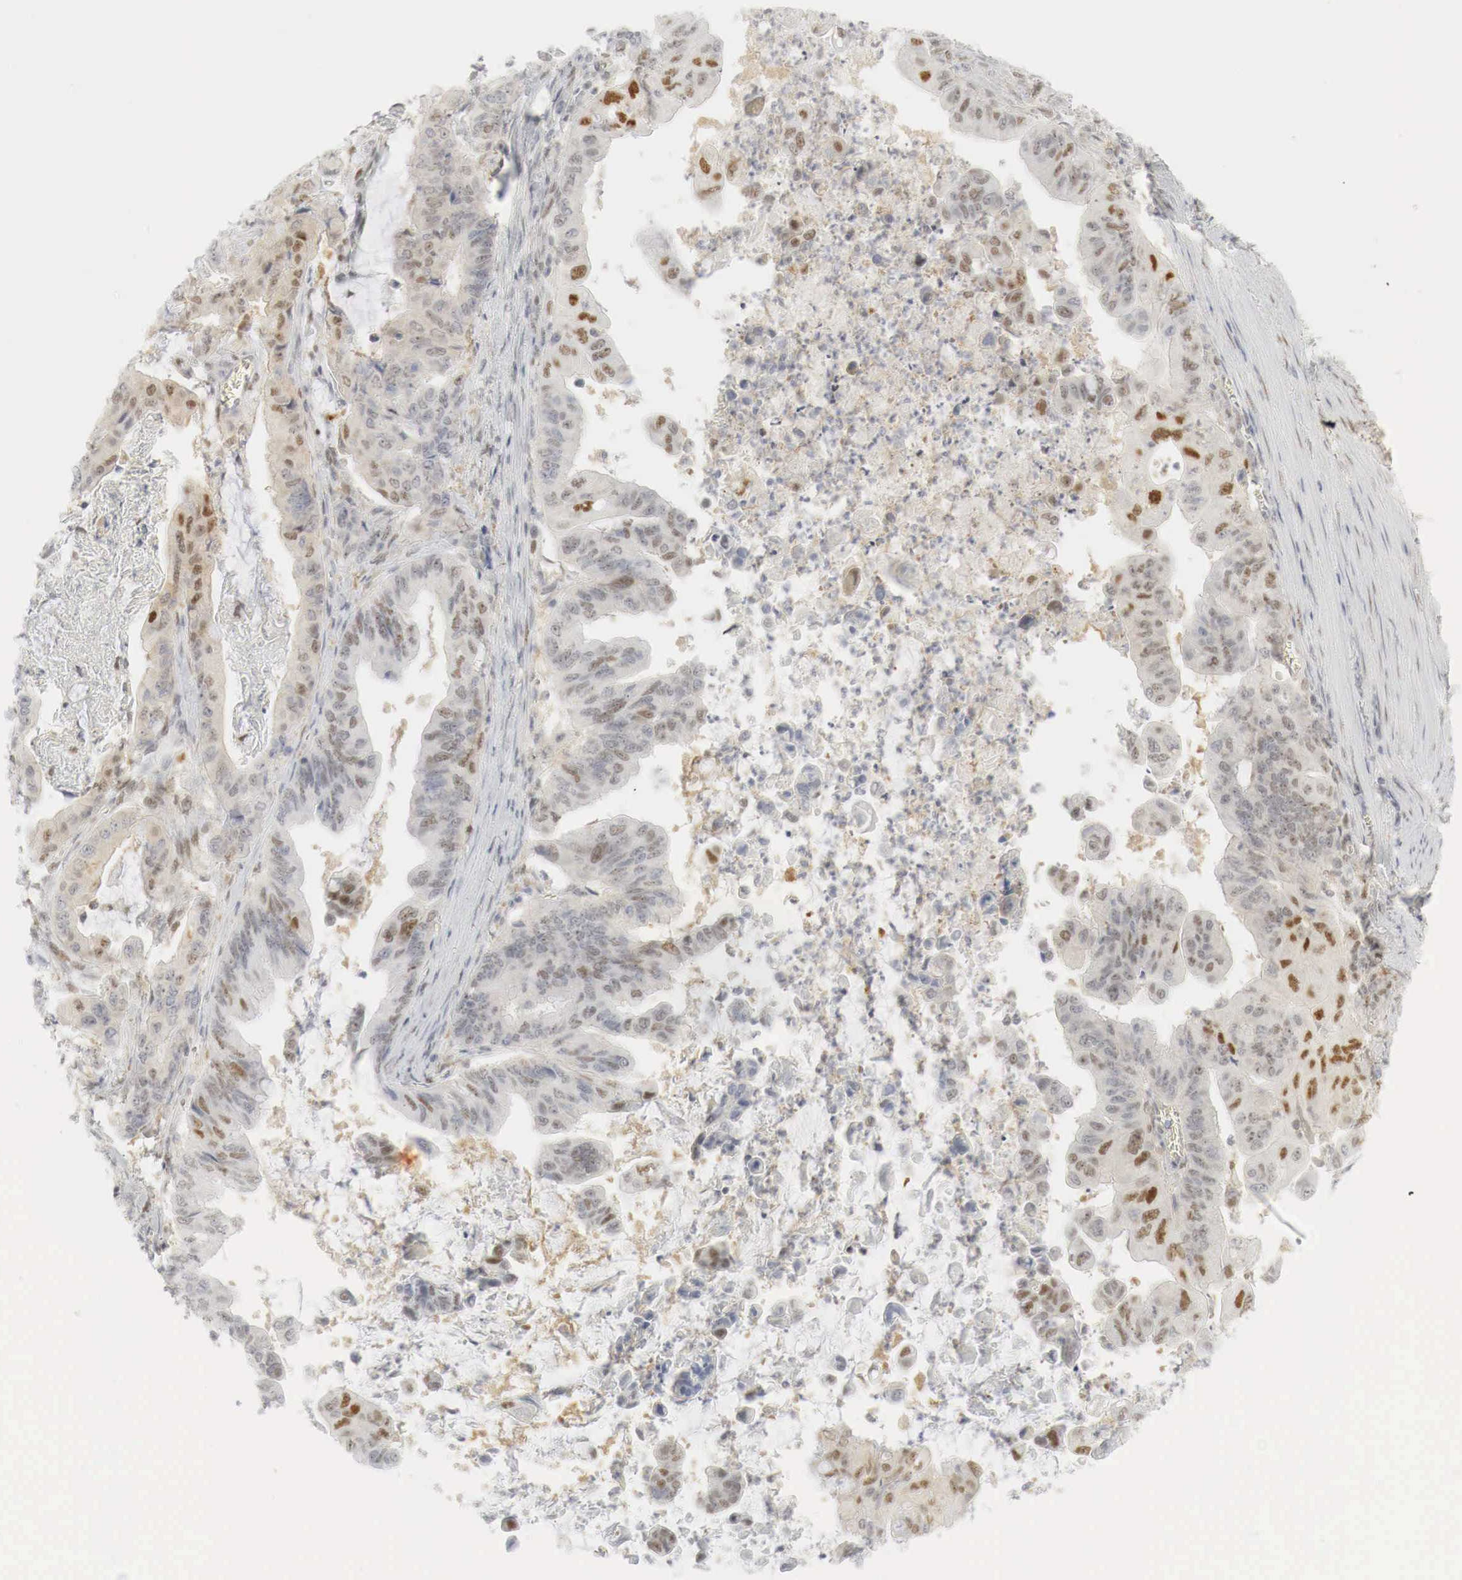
{"staining": {"intensity": "moderate", "quantity": "25%-75%", "location": "cytoplasmic/membranous,nuclear"}, "tissue": "stomach cancer", "cell_type": "Tumor cells", "image_type": "cancer", "snomed": [{"axis": "morphology", "description": "Adenocarcinoma, NOS"}, {"axis": "topography", "description": "Stomach, upper"}], "caption": "Immunohistochemistry (IHC) micrograph of neoplastic tissue: human stomach cancer (adenocarcinoma) stained using immunohistochemistry (IHC) demonstrates medium levels of moderate protein expression localized specifically in the cytoplasmic/membranous and nuclear of tumor cells, appearing as a cytoplasmic/membranous and nuclear brown color.", "gene": "MYC", "patient": {"sex": "male", "age": 80}}